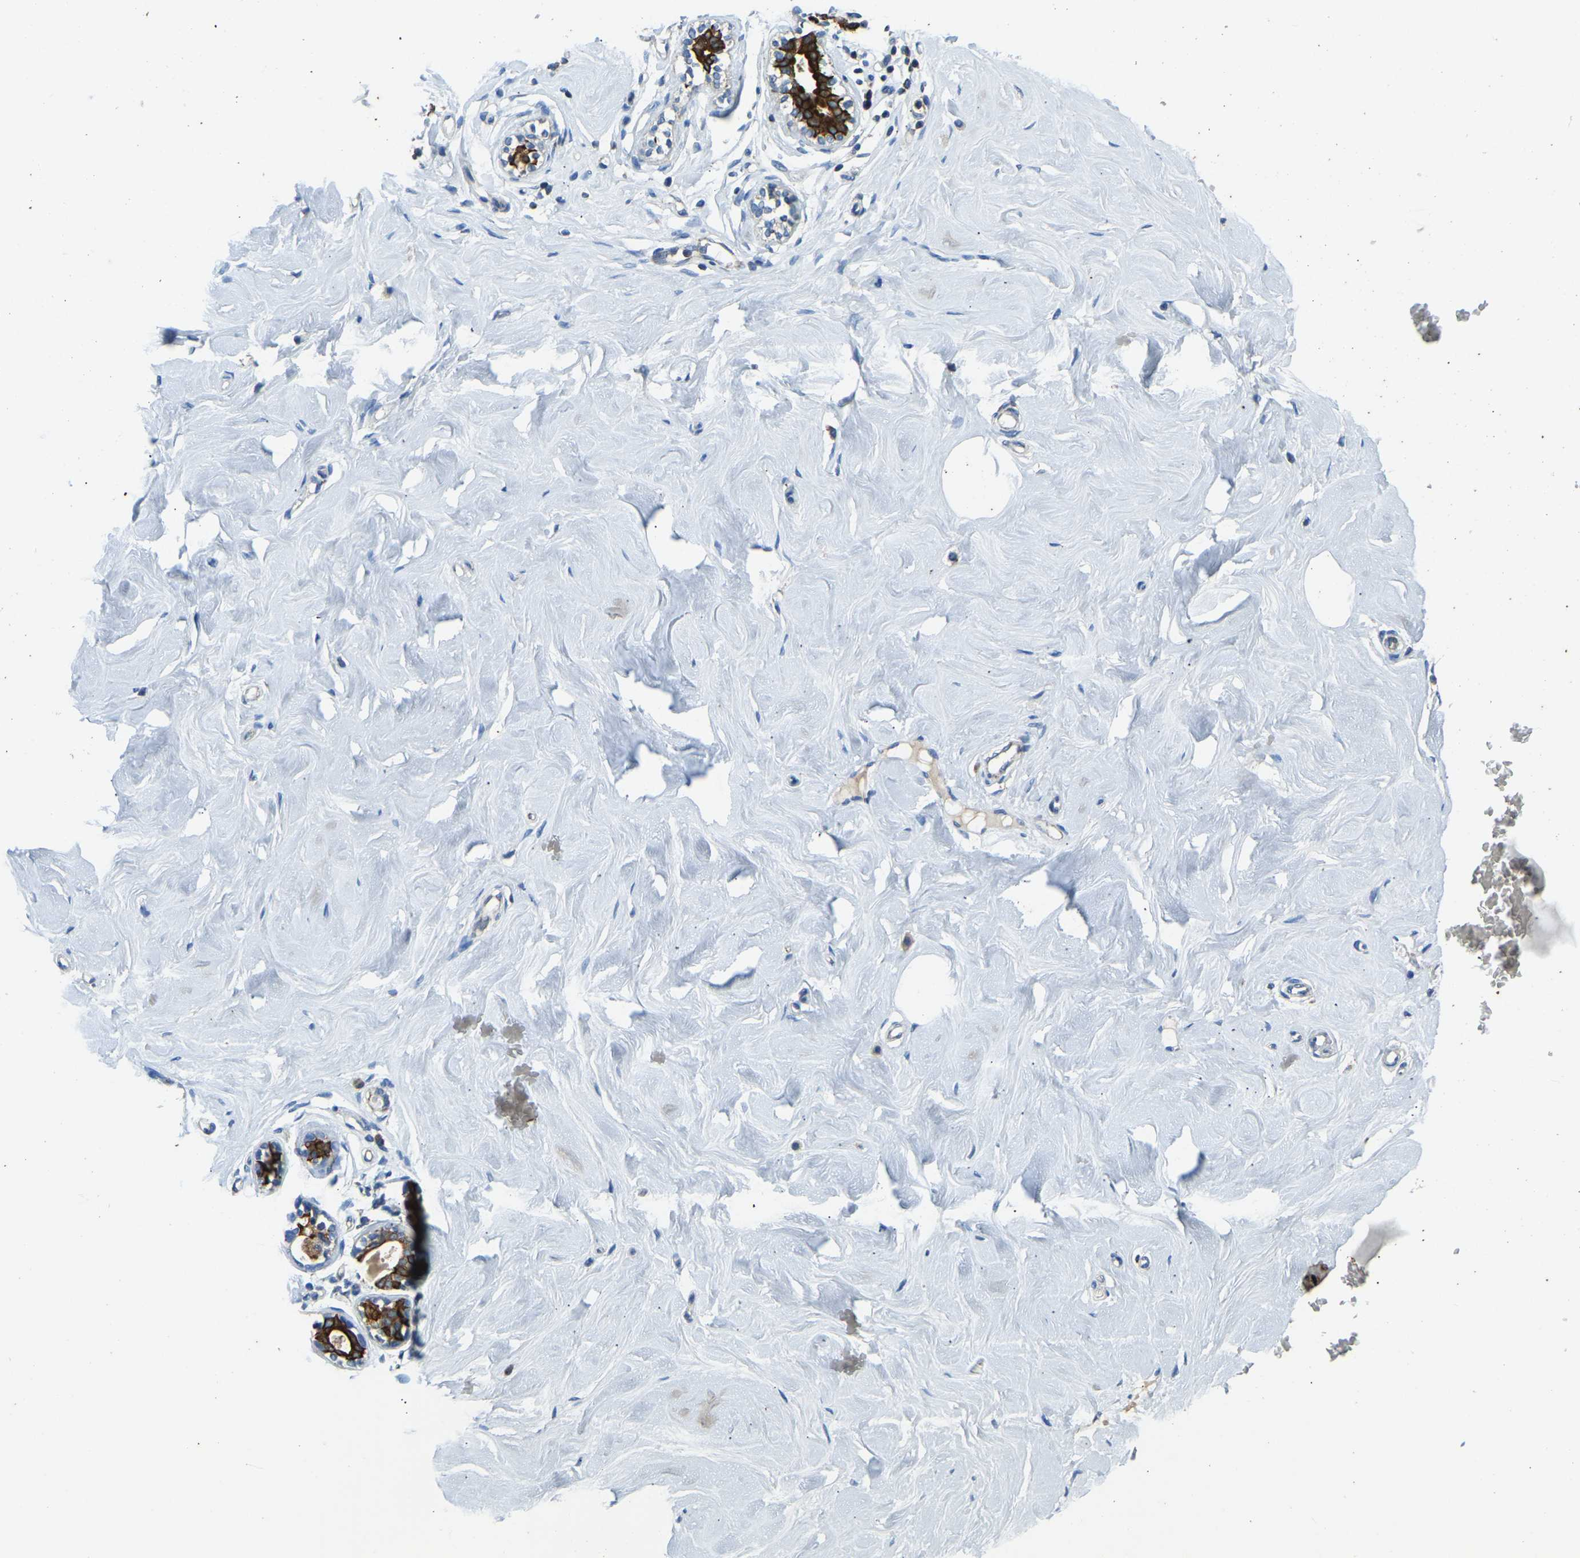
{"staining": {"intensity": "negative", "quantity": "none", "location": "none"}, "tissue": "breast", "cell_type": "Adipocytes", "image_type": "normal", "snomed": [{"axis": "morphology", "description": "Normal tissue, NOS"}, {"axis": "topography", "description": "Breast"}], "caption": "Breast stained for a protein using immunohistochemistry reveals no positivity adipocytes.", "gene": "ZNF200", "patient": {"sex": "female", "age": 23}}